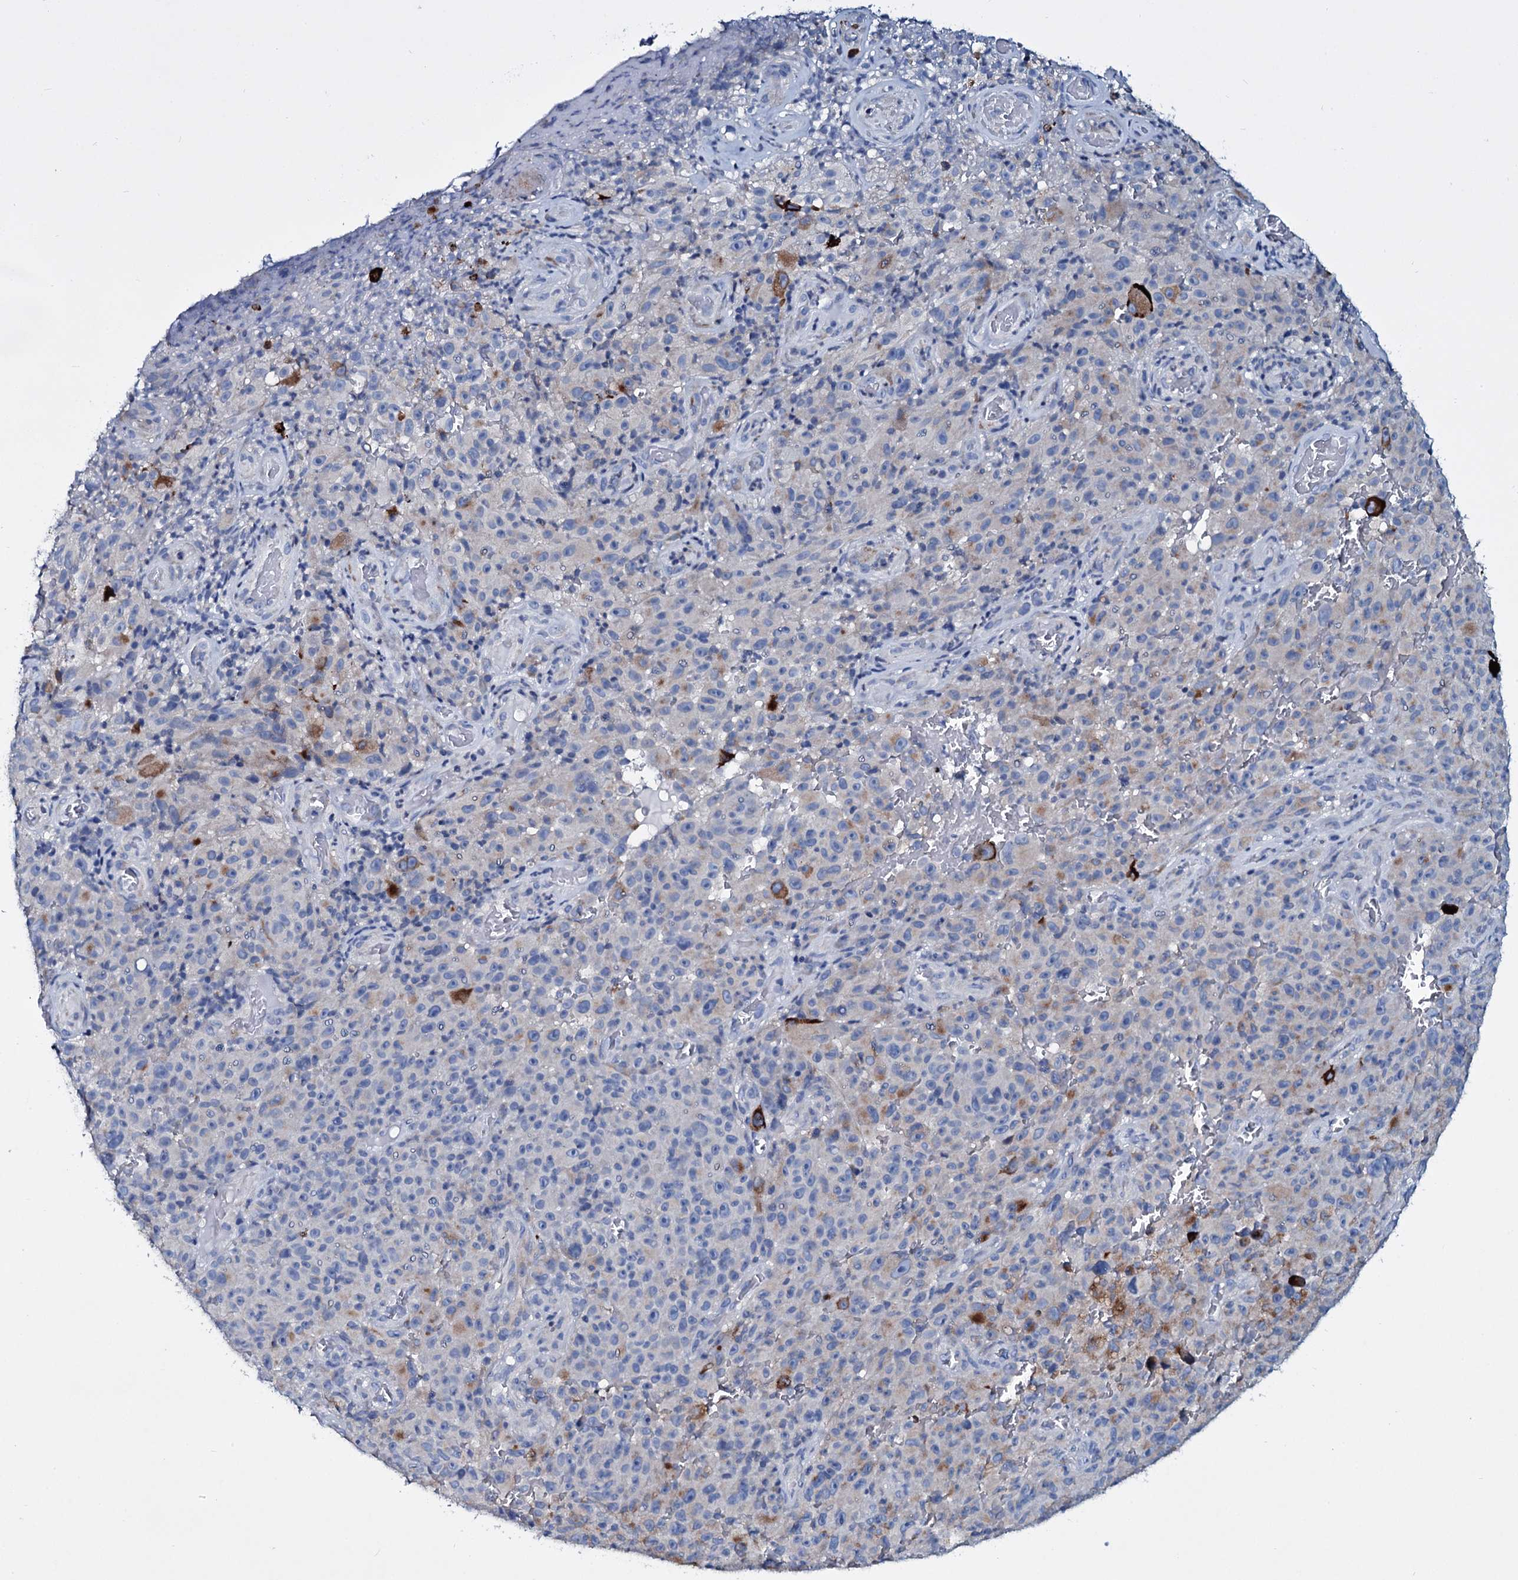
{"staining": {"intensity": "weak", "quantity": "<25%", "location": "cytoplasmic/membranous"}, "tissue": "melanoma", "cell_type": "Tumor cells", "image_type": "cancer", "snomed": [{"axis": "morphology", "description": "Malignant melanoma, NOS"}, {"axis": "topography", "description": "Skin"}], "caption": "This image is of melanoma stained with IHC to label a protein in brown with the nuclei are counter-stained blue. There is no expression in tumor cells.", "gene": "TPGS2", "patient": {"sex": "female", "age": 82}}